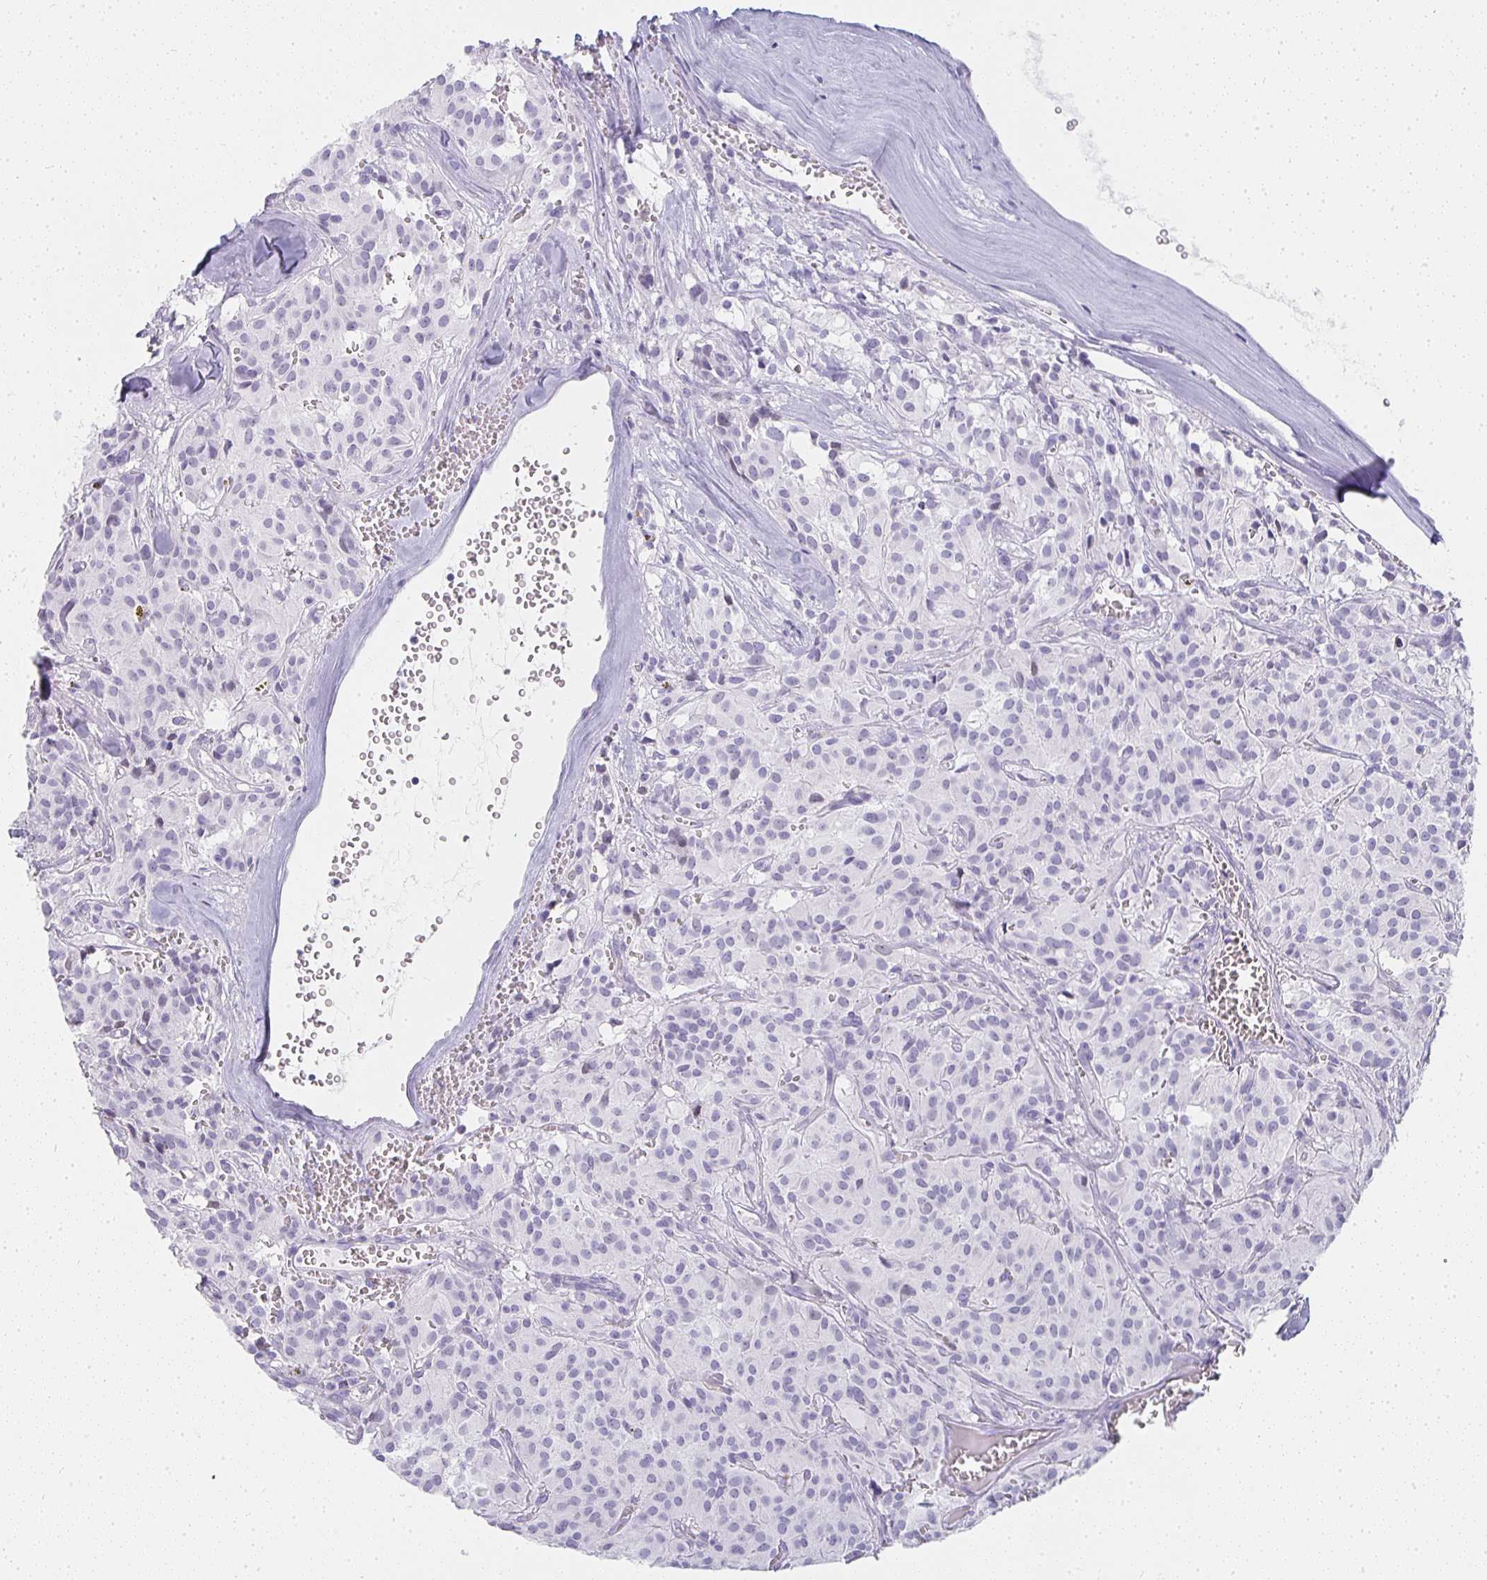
{"staining": {"intensity": "negative", "quantity": "none", "location": "none"}, "tissue": "glioma", "cell_type": "Tumor cells", "image_type": "cancer", "snomed": [{"axis": "morphology", "description": "Glioma, malignant, Low grade"}, {"axis": "topography", "description": "Brain"}], "caption": "Glioma was stained to show a protein in brown. There is no significant staining in tumor cells. Nuclei are stained in blue.", "gene": "TPSD1", "patient": {"sex": "male", "age": 42}}